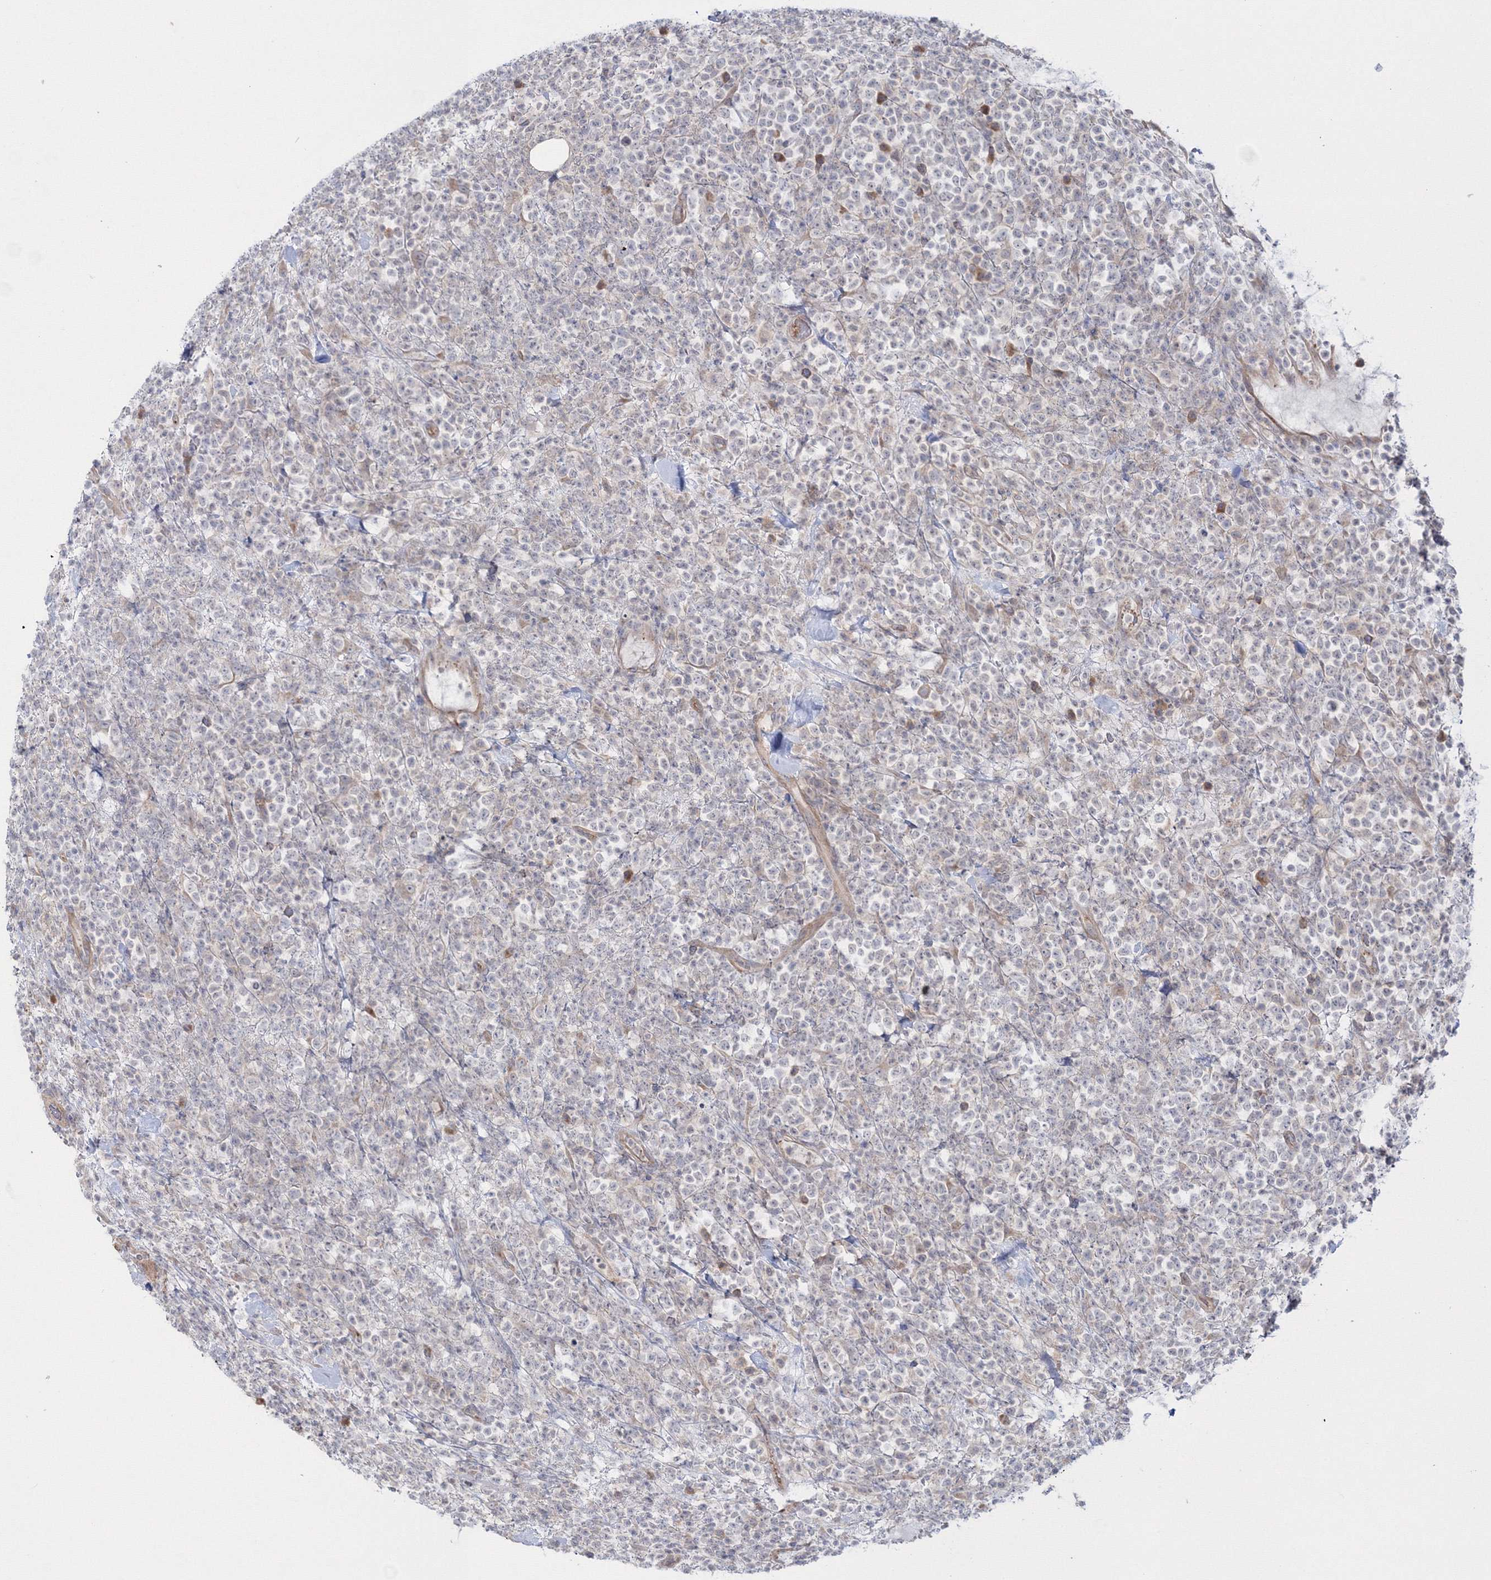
{"staining": {"intensity": "weak", "quantity": "<25%", "location": "cytoplasmic/membranous"}, "tissue": "lymphoma", "cell_type": "Tumor cells", "image_type": "cancer", "snomed": [{"axis": "morphology", "description": "Malignant lymphoma, non-Hodgkin's type, High grade"}, {"axis": "topography", "description": "Colon"}], "caption": "An immunohistochemistry (IHC) histopathology image of lymphoma is shown. There is no staining in tumor cells of lymphoma.", "gene": "IPMK", "patient": {"sex": "female", "age": 53}}